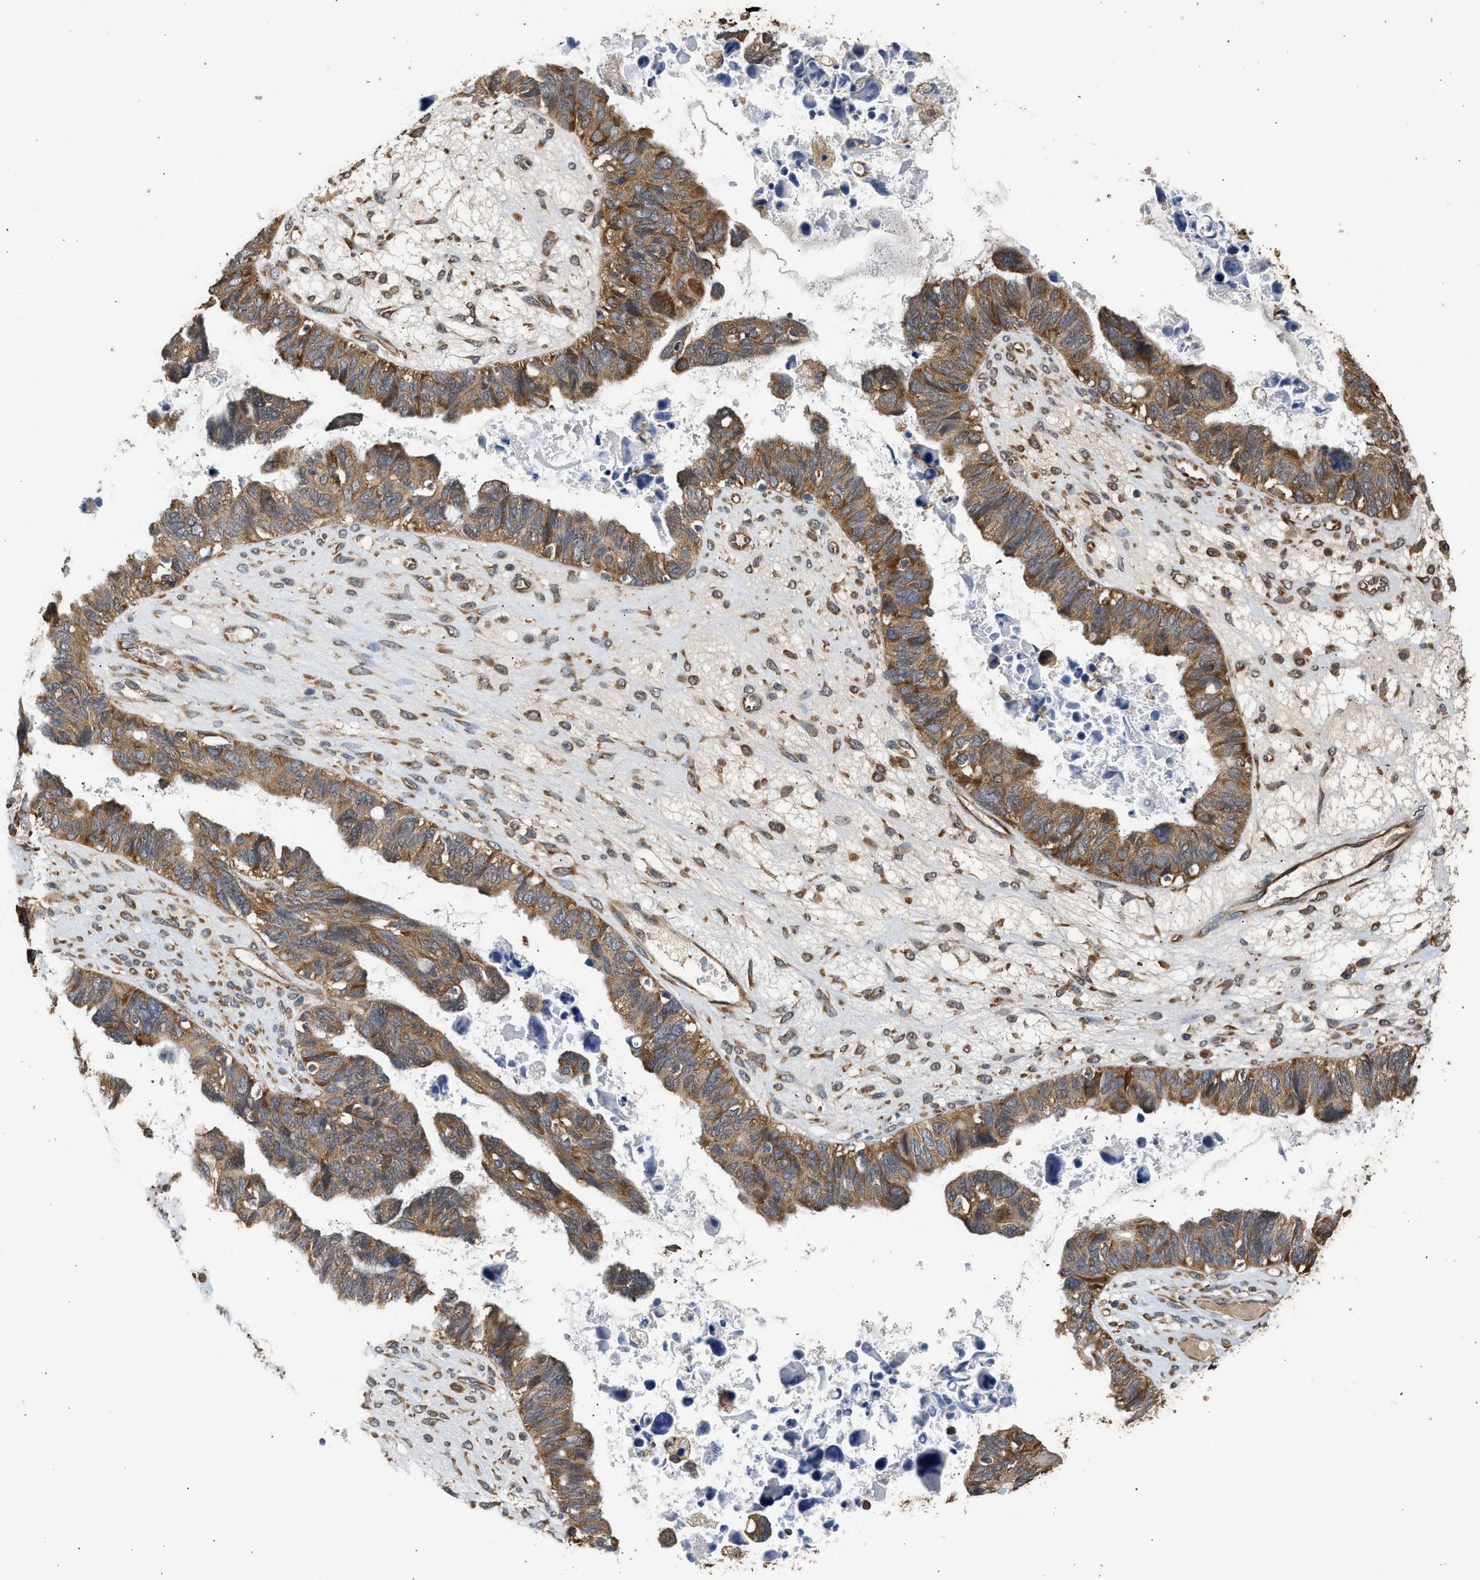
{"staining": {"intensity": "moderate", "quantity": ">75%", "location": "cytoplasmic/membranous"}, "tissue": "ovarian cancer", "cell_type": "Tumor cells", "image_type": "cancer", "snomed": [{"axis": "morphology", "description": "Cystadenocarcinoma, serous, NOS"}, {"axis": "topography", "description": "Ovary"}], "caption": "This photomicrograph exhibits IHC staining of human ovarian cancer (serous cystadenocarcinoma), with medium moderate cytoplasmic/membranous staining in about >75% of tumor cells.", "gene": "SLC36A4", "patient": {"sex": "female", "age": 79}}